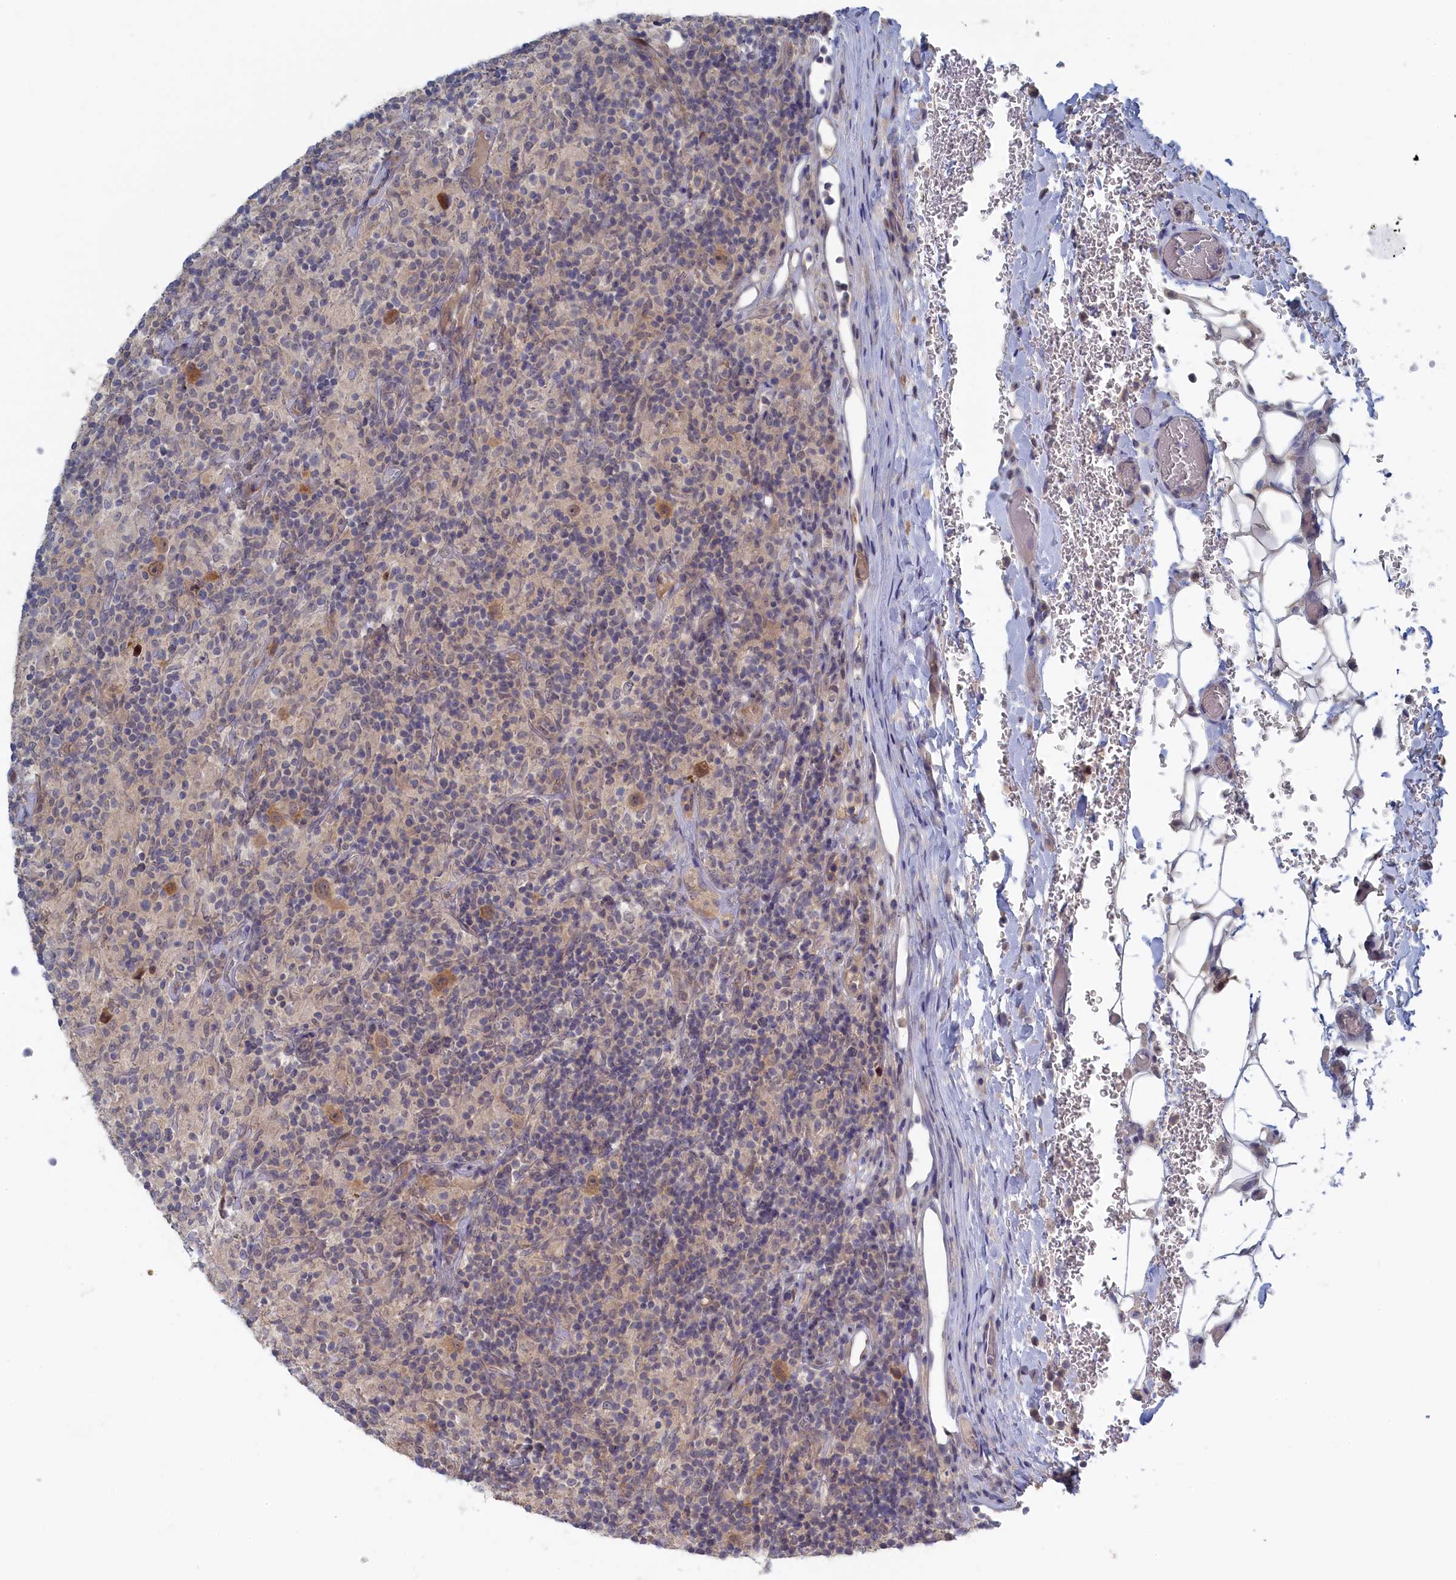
{"staining": {"intensity": "moderate", "quantity": ">75%", "location": "cytoplasmic/membranous,nuclear"}, "tissue": "lymphoma", "cell_type": "Tumor cells", "image_type": "cancer", "snomed": [{"axis": "morphology", "description": "Hodgkin's disease, NOS"}, {"axis": "topography", "description": "Lymph node"}], "caption": "This micrograph shows IHC staining of lymphoma, with medium moderate cytoplasmic/membranous and nuclear expression in about >75% of tumor cells.", "gene": "IRGQ", "patient": {"sex": "male", "age": 70}}